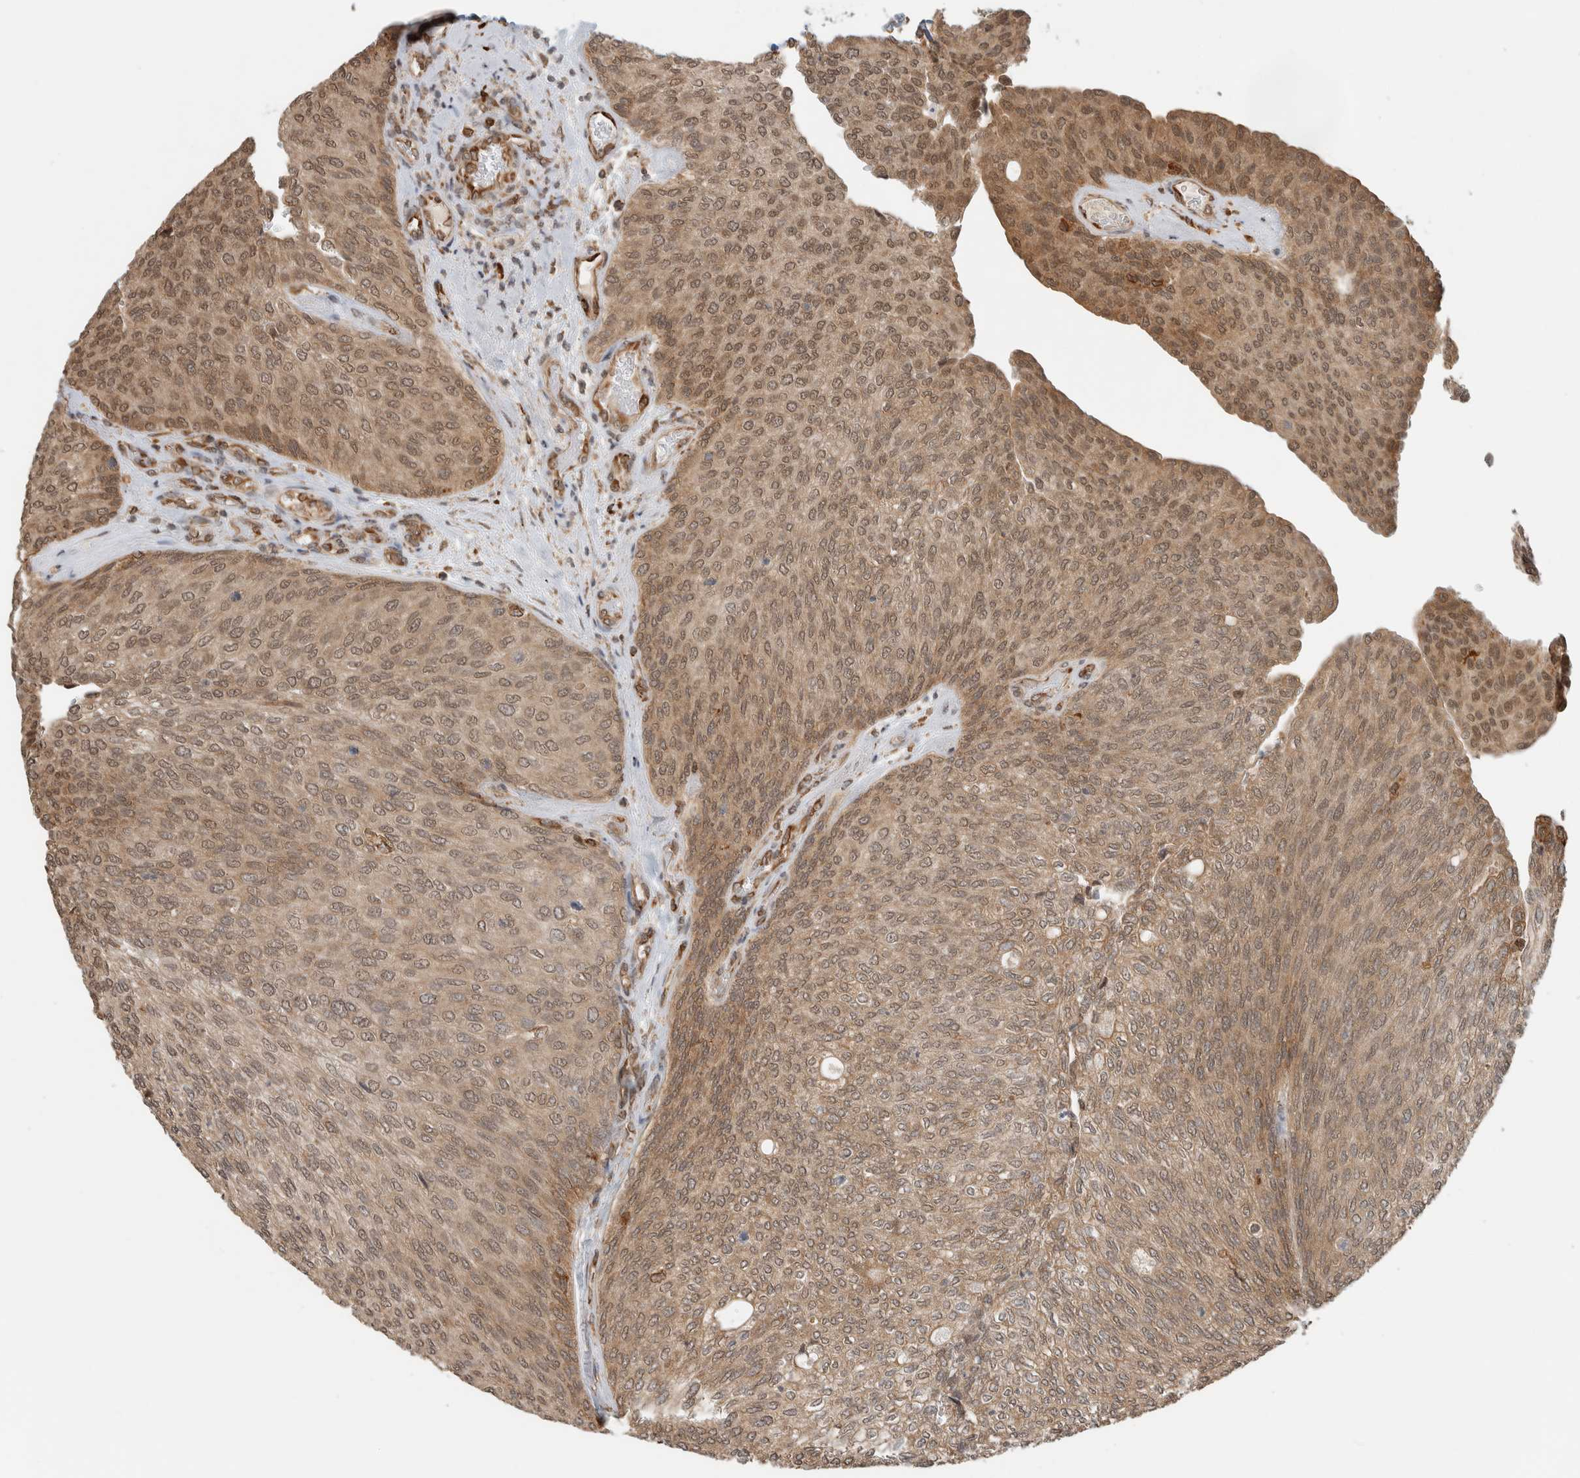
{"staining": {"intensity": "moderate", "quantity": "25%-75%", "location": "cytoplasmic/membranous,nuclear"}, "tissue": "urothelial cancer", "cell_type": "Tumor cells", "image_type": "cancer", "snomed": [{"axis": "morphology", "description": "Urothelial carcinoma, Low grade"}, {"axis": "topography", "description": "Urinary bladder"}], "caption": "A photomicrograph showing moderate cytoplasmic/membranous and nuclear staining in about 25%-75% of tumor cells in urothelial cancer, as visualized by brown immunohistochemical staining.", "gene": "MS4A7", "patient": {"sex": "female", "age": 79}}